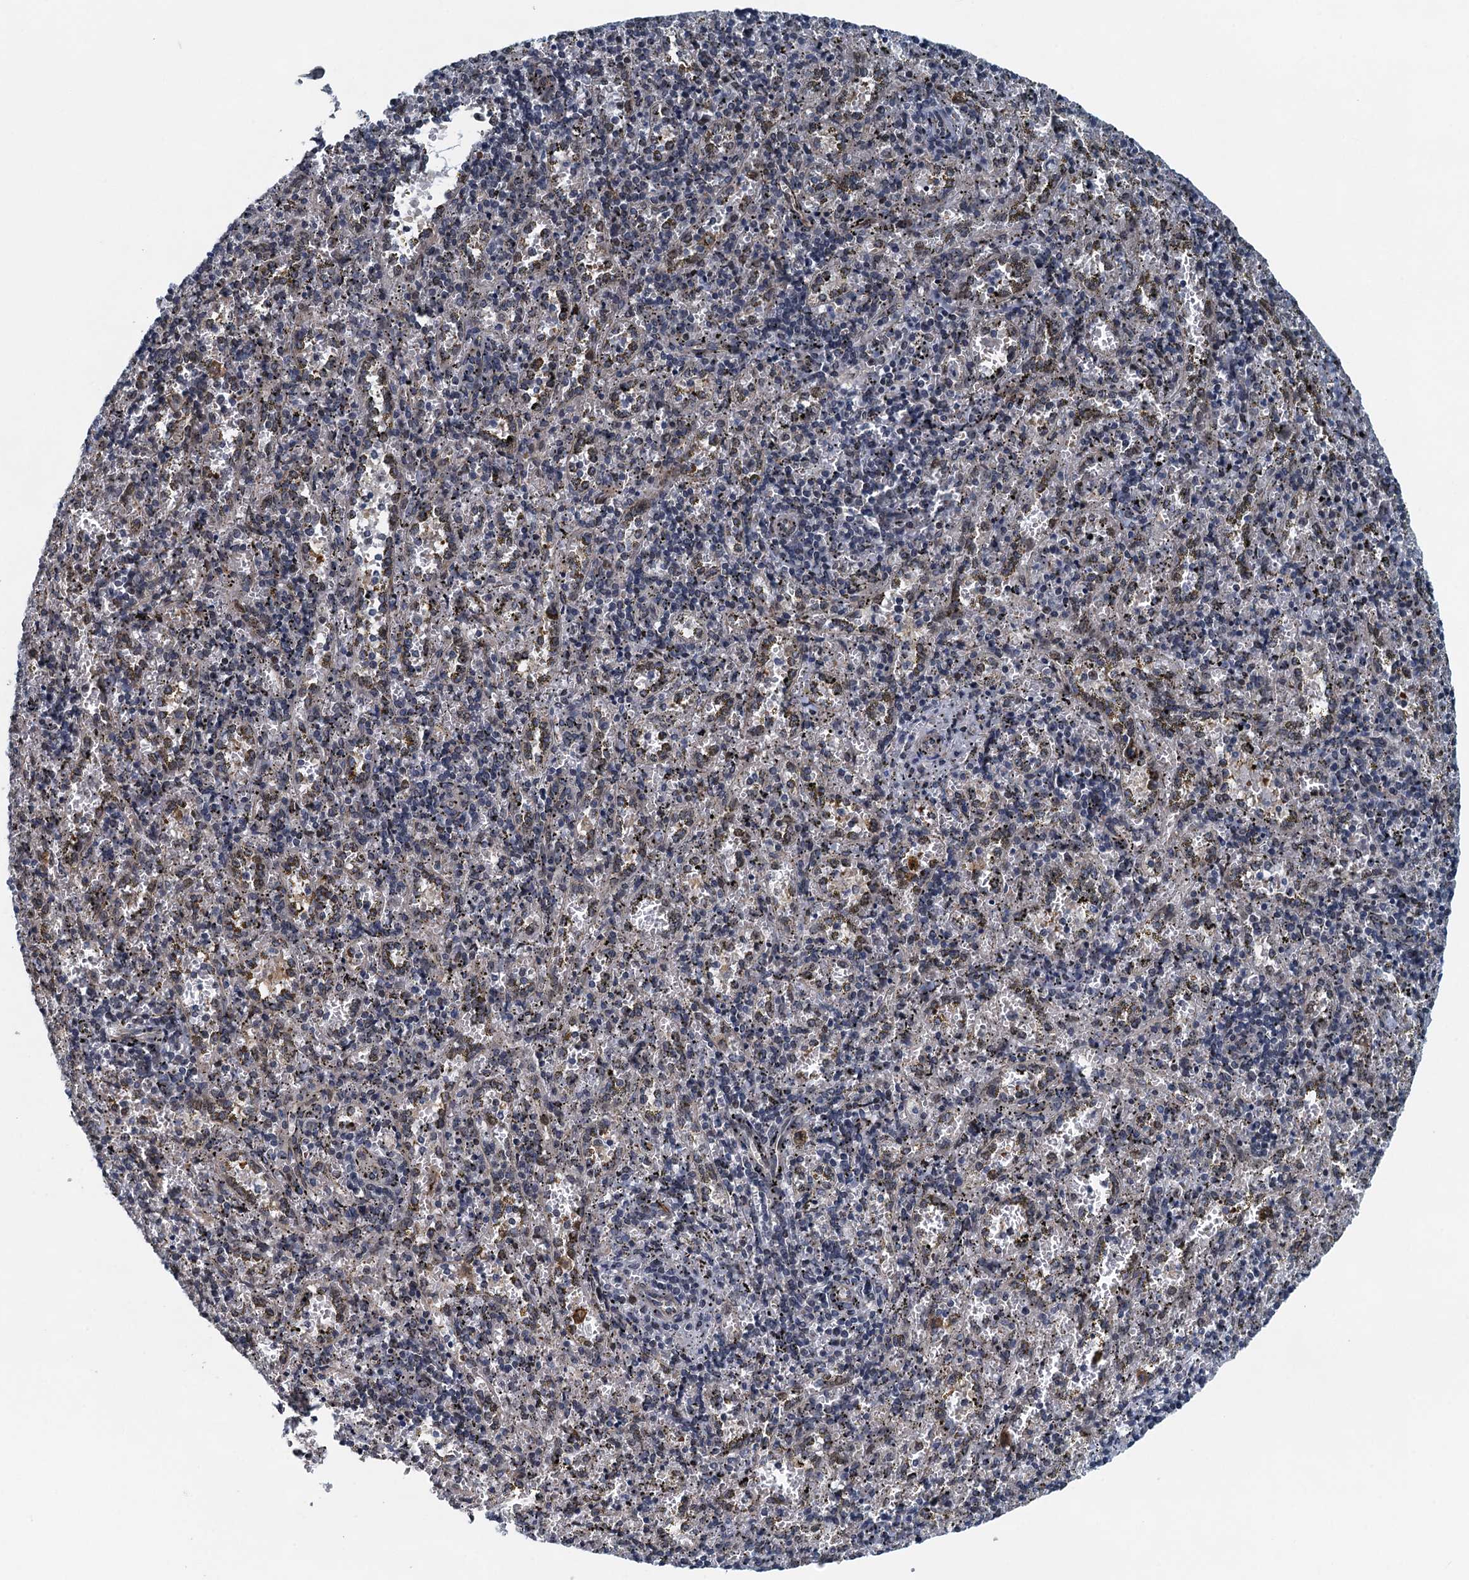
{"staining": {"intensity": "weak", "quantity": "25%-75%", "location": "nuclear"}, "tissue": "spleen", "cell_type": "Cells in red pulp", "image_type": "normal", "snomed": [{"axis": "morphology", "description": "Normal tissue, NOS"}, {"axis": "topography", "description": "Spleen"}], "caption": "Immunohistochemistry (DAB (3,3'-diaminobenzidine)) staining of normal spleen shows weak nuclear protein staining in about 25%-75% of cells in red pulp. (brown staining indicates protein expression, while blue staining denotes nuclei).", "gene": "CCDC34", "patient": {"sex": "male", "age": 11}}